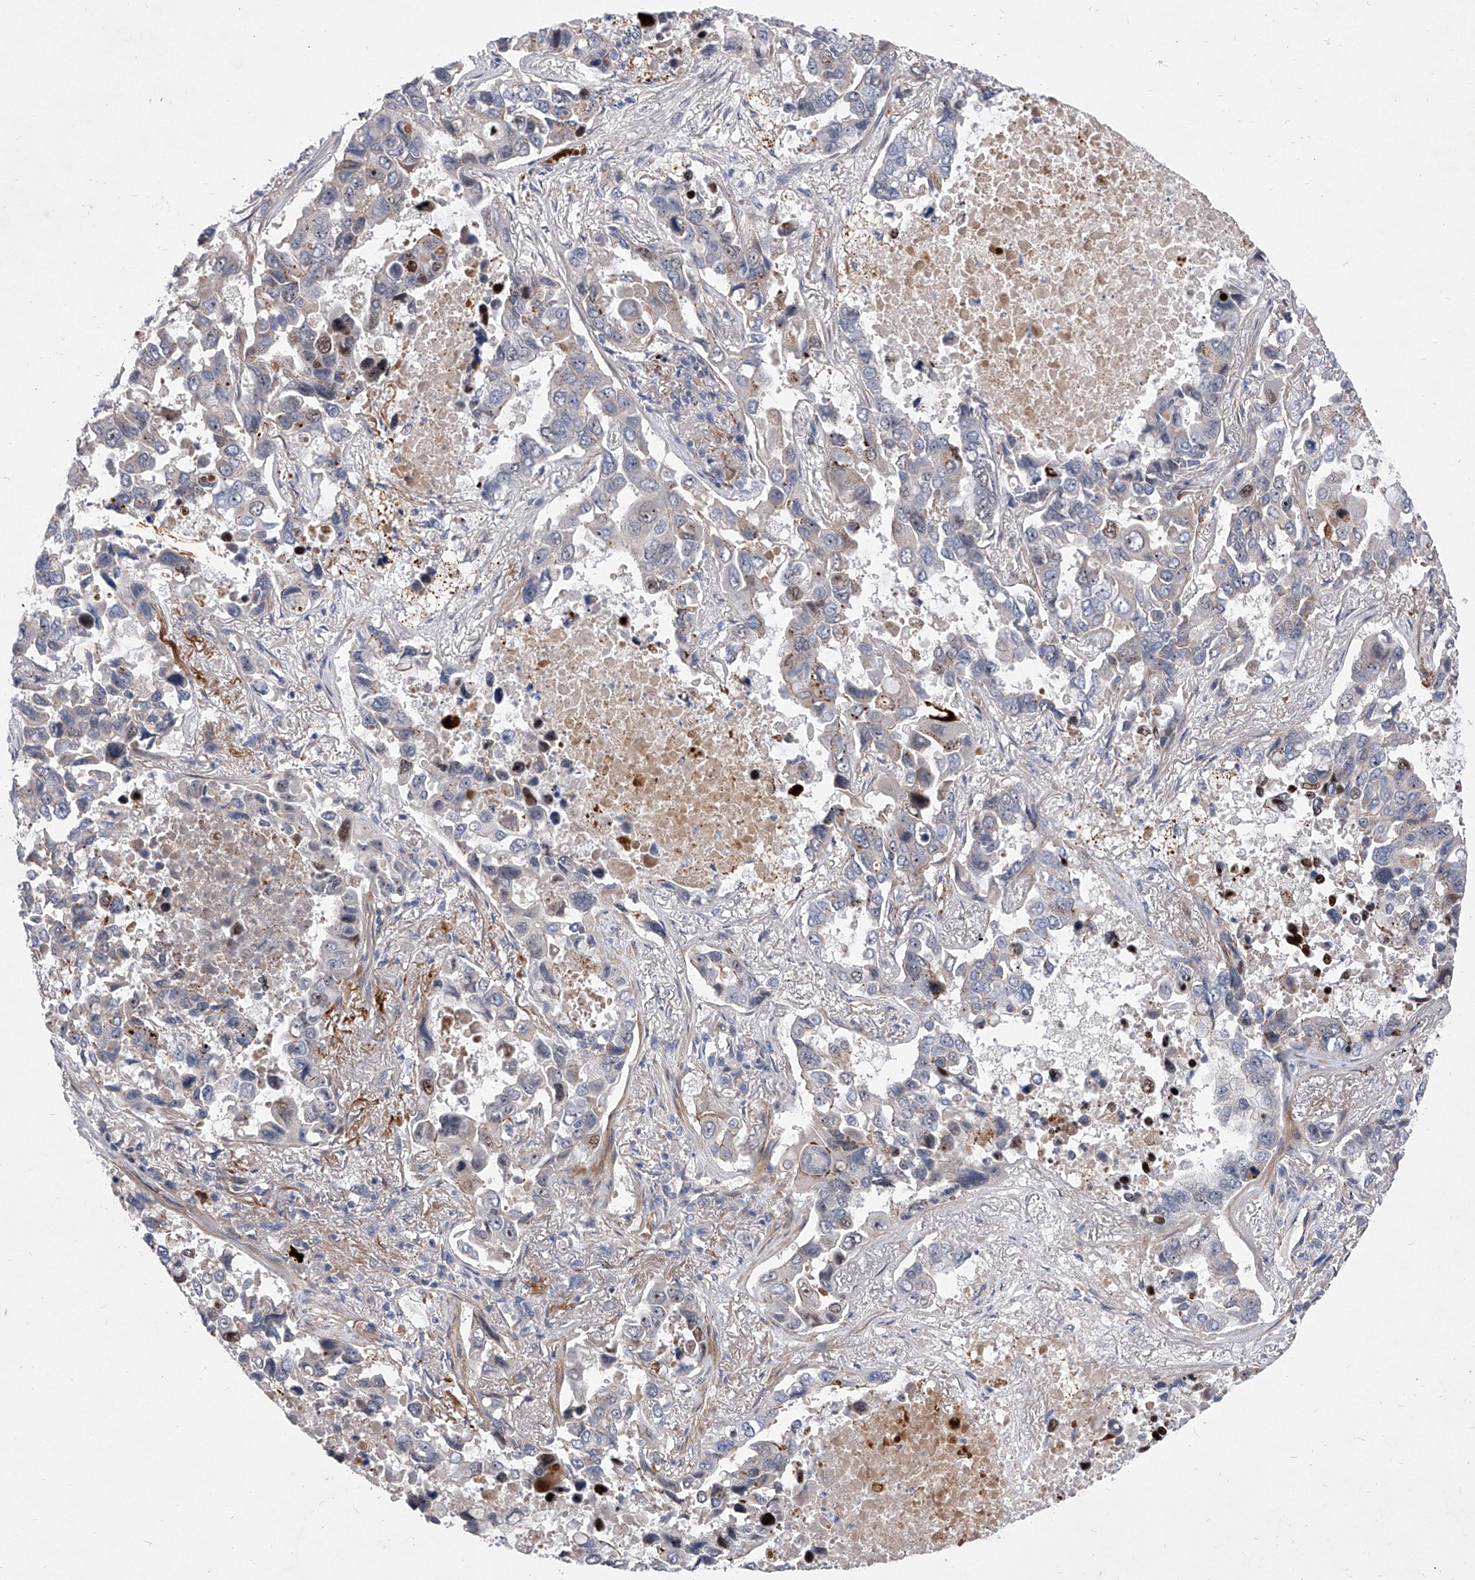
{"staining": {"intensity": "negative", "quantity": "none", "location": "none"}, "tissue": "lung cancer", "cell_type": "Tumor cells", "image_type": "cancer", "snomed": [{"axis": "morphology", "description": "Adenocarcinoma, NOS"}, {"axis": "topography", "description": "Lung"}], "caption": "A high-resolution micrograph shows immunohistochemistry staining of adenocarcinoma (lung), which exhibits no significant staining in tumor cells.", "gene": "MINDY4", "patient": {"sex": "male", "age": 64}}